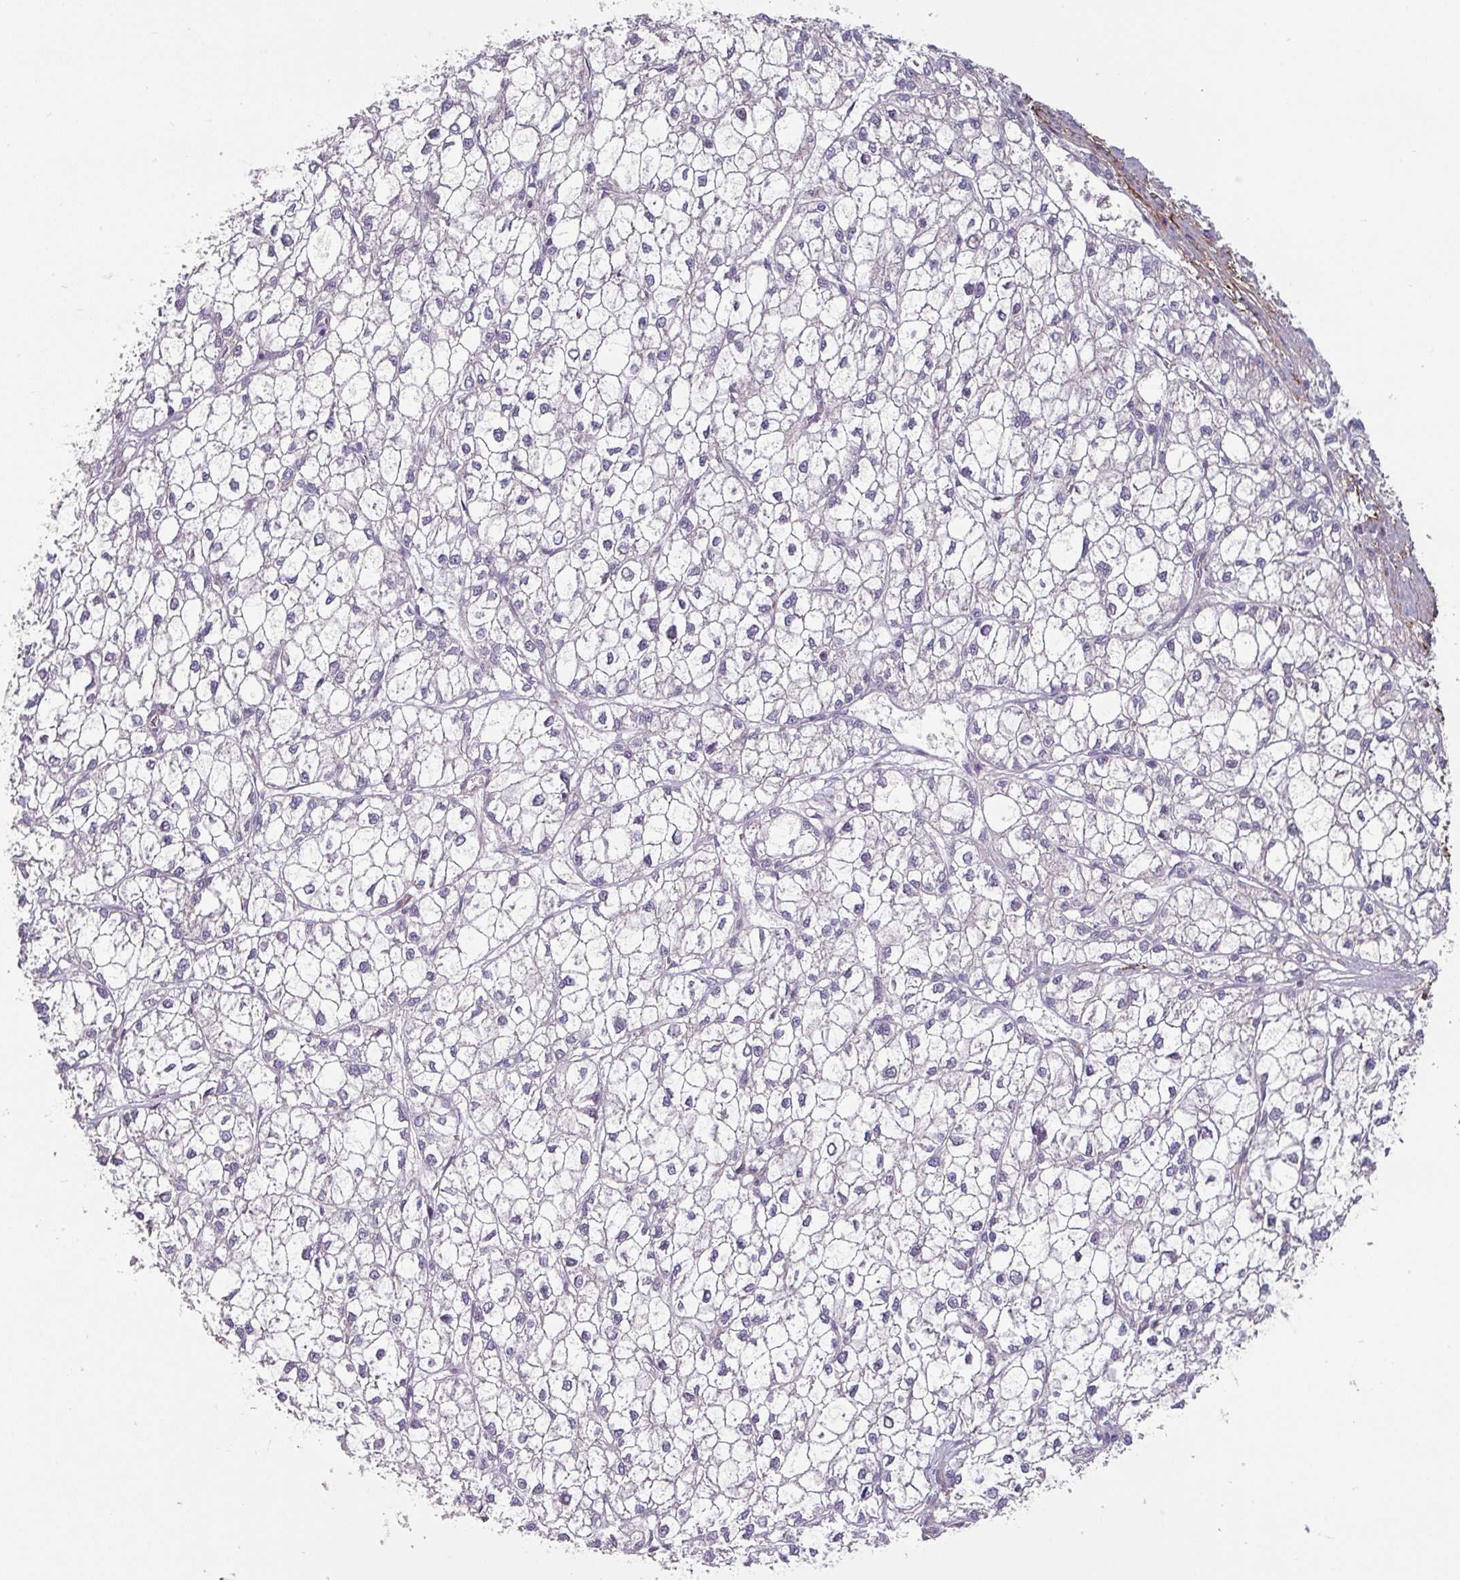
{"staining": {"intensity": "negative", "quantity": "none", "location": "none"}, "tissue": "liver cancer", "cell_type": "Tumor cells", "image_type": "cancer", "snomed": [{"axis": "morphology", "description": "Carcinoma, Hepatocellular, NOS"}, {"axis": "topography", "description": "Liver"}], "caption": "Human liver hepatocellular carcinoma stained for a protein using IHC reveals no expression in tumor cells.", "gene": "MTMR14", "patient": {"sex": "female", "age": 43}}